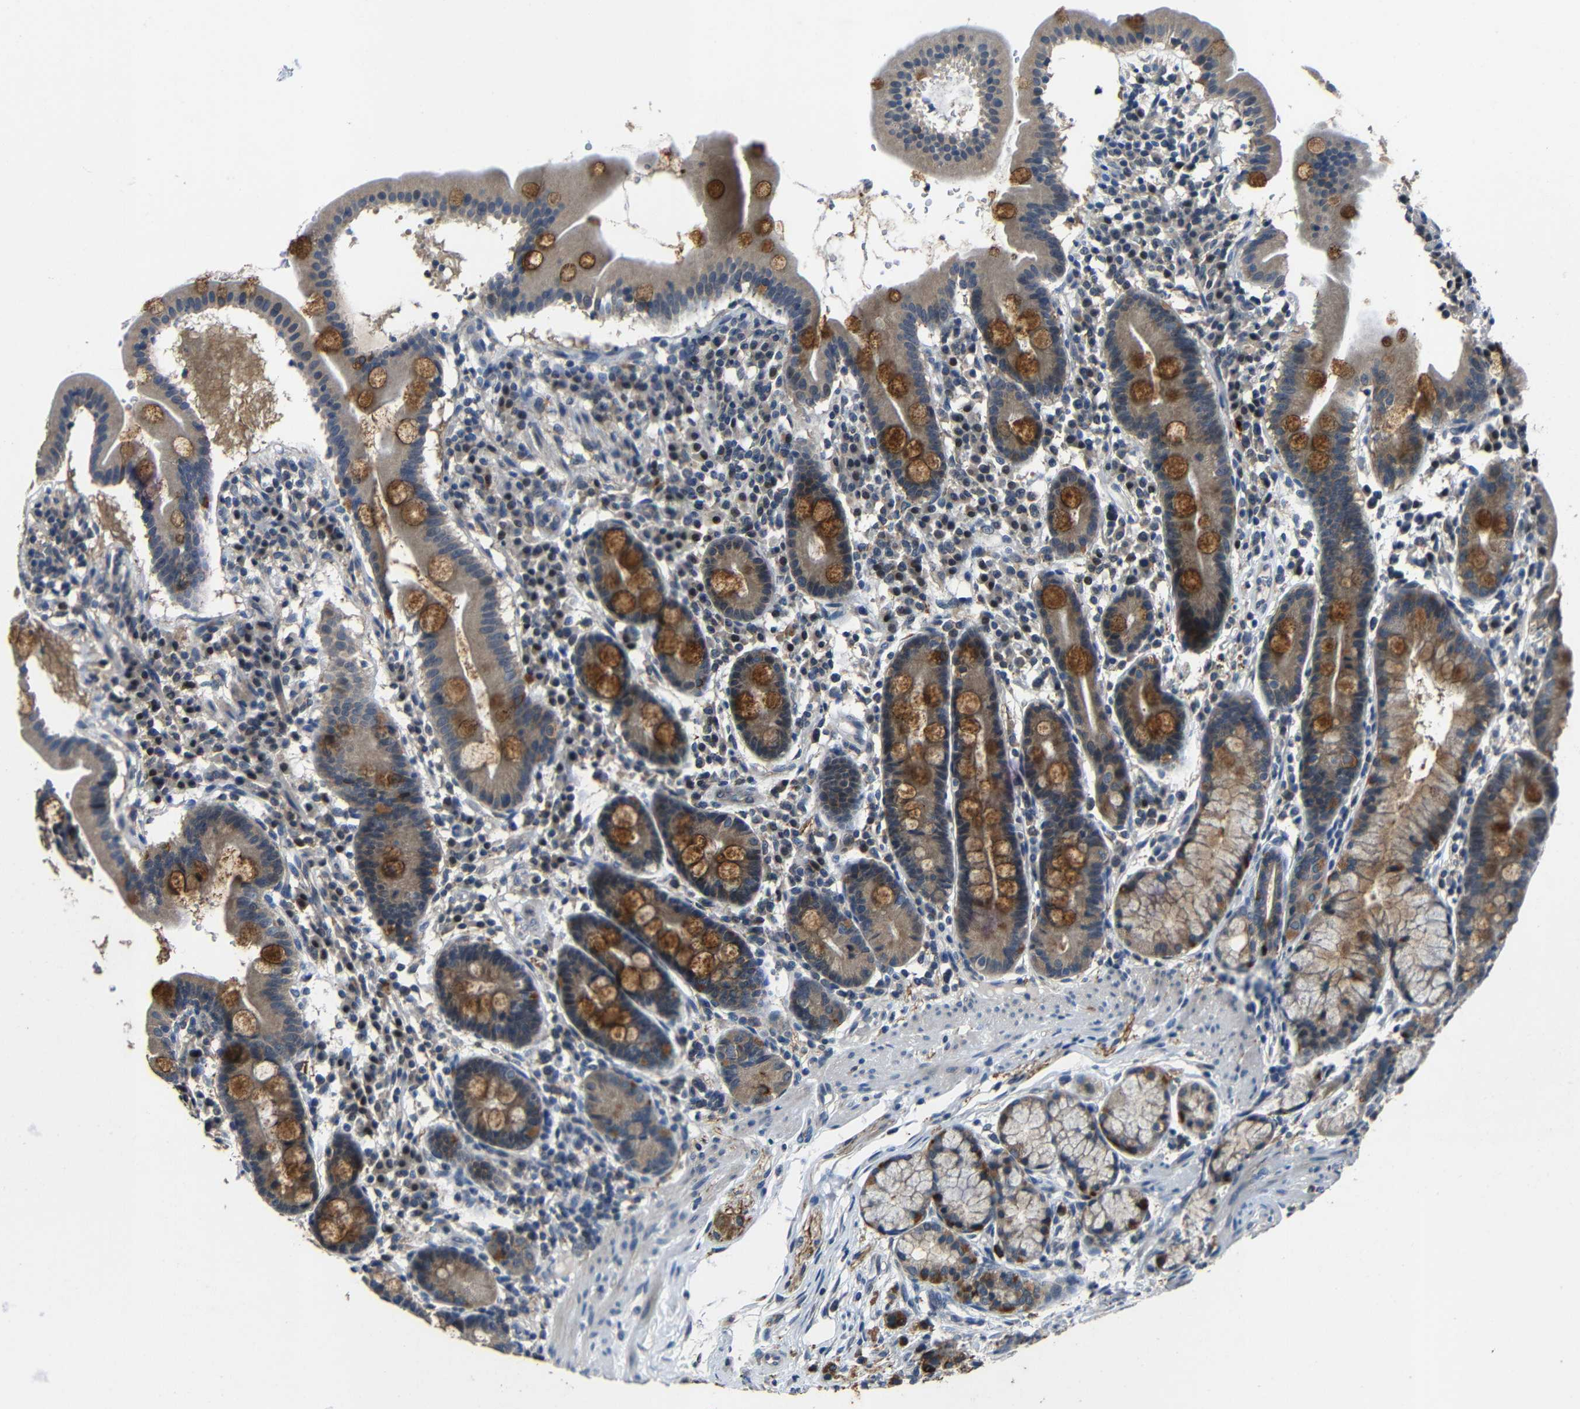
{"staining": {"intensity": "moderate", "quantity": "25%-75%", "location": "cytoplasmic/membranous"}, "tissue": "duodenum", "cell_type": "Glandular cells", "image_type": "normal", "snomed": [{"axis": "morphology", "description": "Normal tissue, NOS"}, {"axis": "topography", "description": "Duodenum"}], "caption": "Moderate cytoplasmic/membranous protein expression is seen in about 25%-75% of glandular cells in duodenum.", "gene": "C6orf89", "patient": {"sex": "male", "age": 50}}